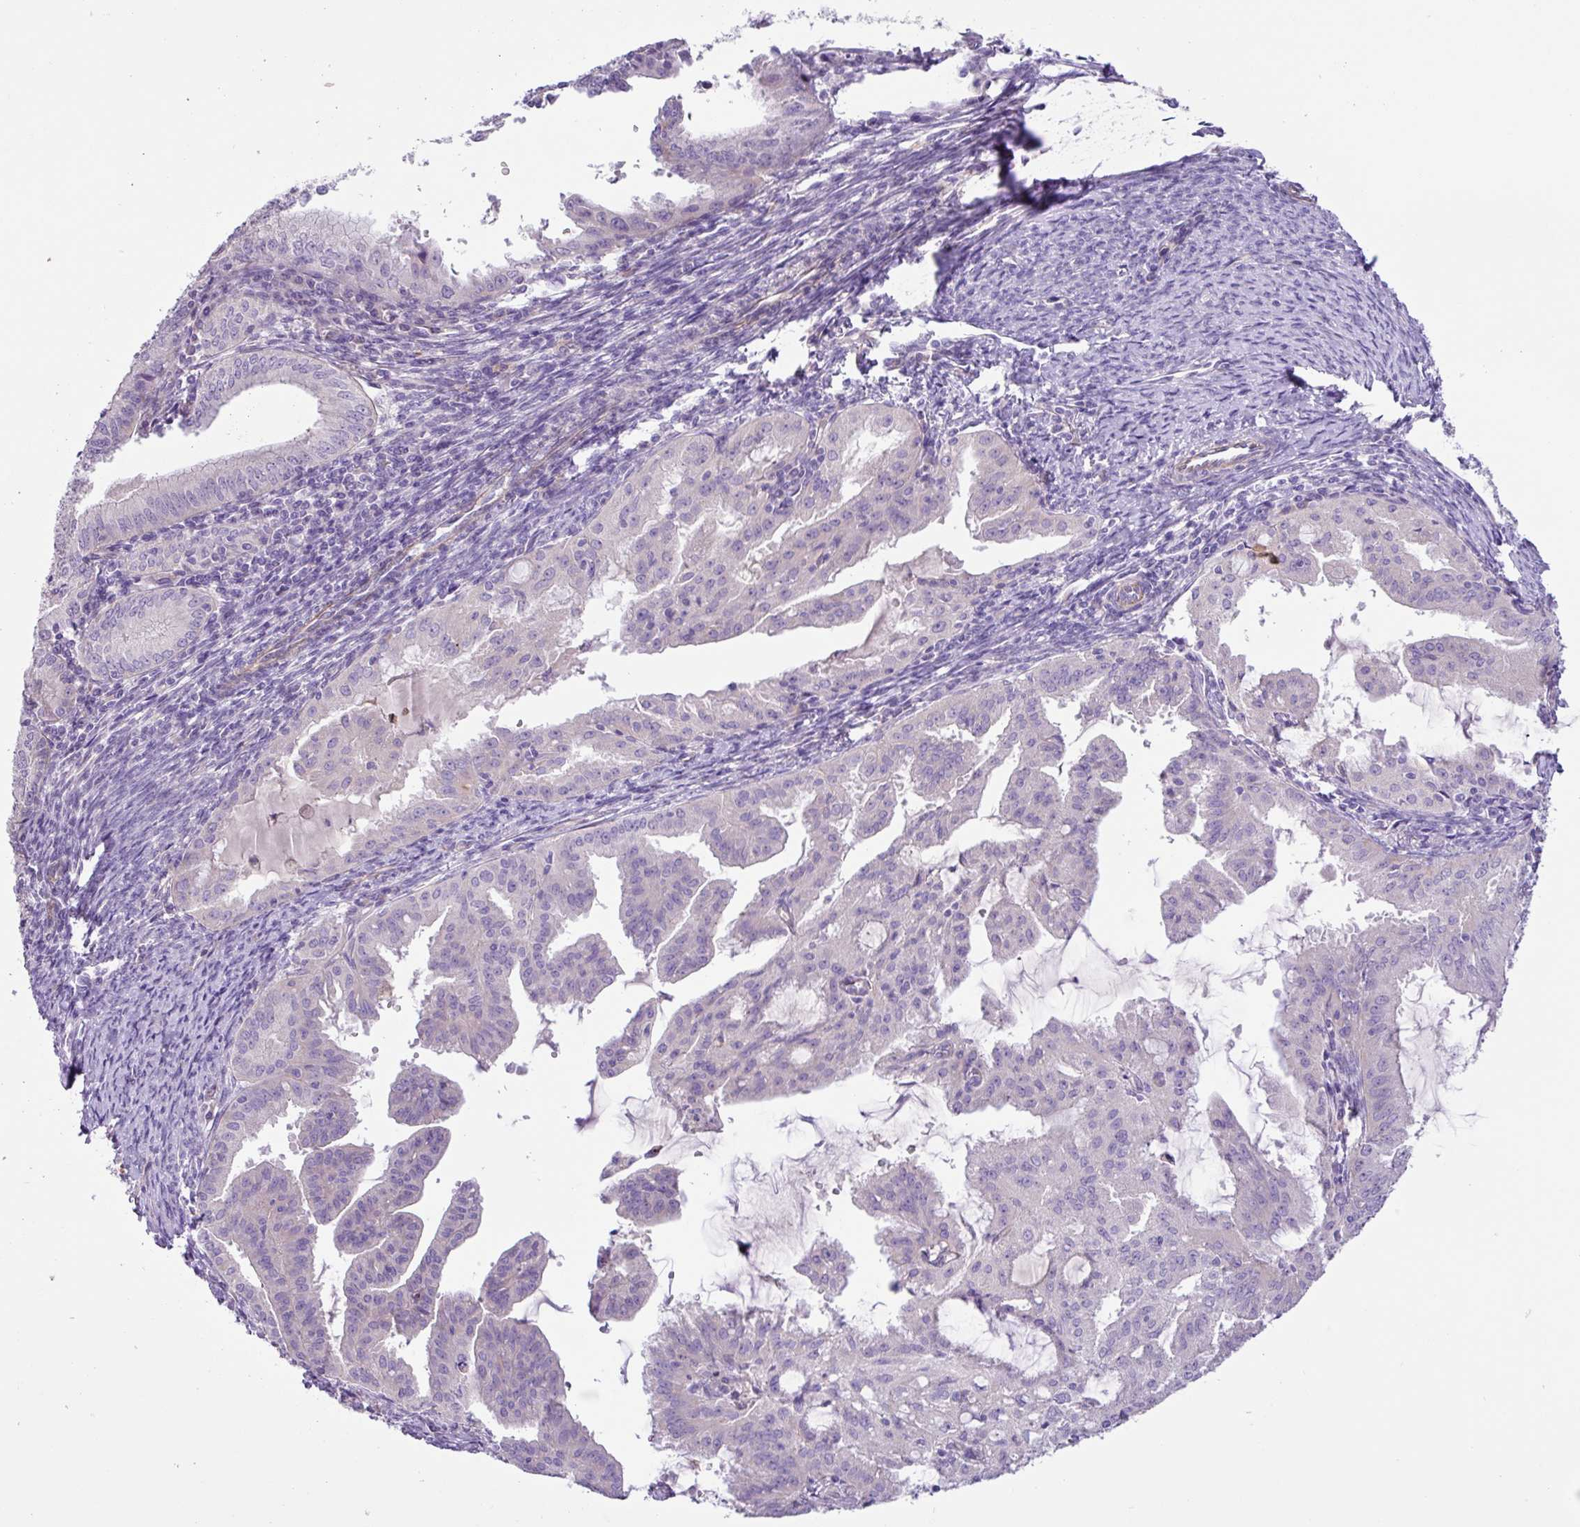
{"staining": {"intensity": "negative", "quantity": "none", "location": "none"}, "tissue": "endometrial cancer", "cell_type": "Tumor cells", "image_type": "cancer", "snomed": [{"axis": "morphology", "description": "Adenocarcinoma, NOS"}, {"axis": "topography", "description": "Endometrium"}], "caption": "Immunohistochemical staining of endometrial cancer shows no significant expression in tumor cells.", "gene": "MRM2", "patient": {"sex": "female", "age": 70}}